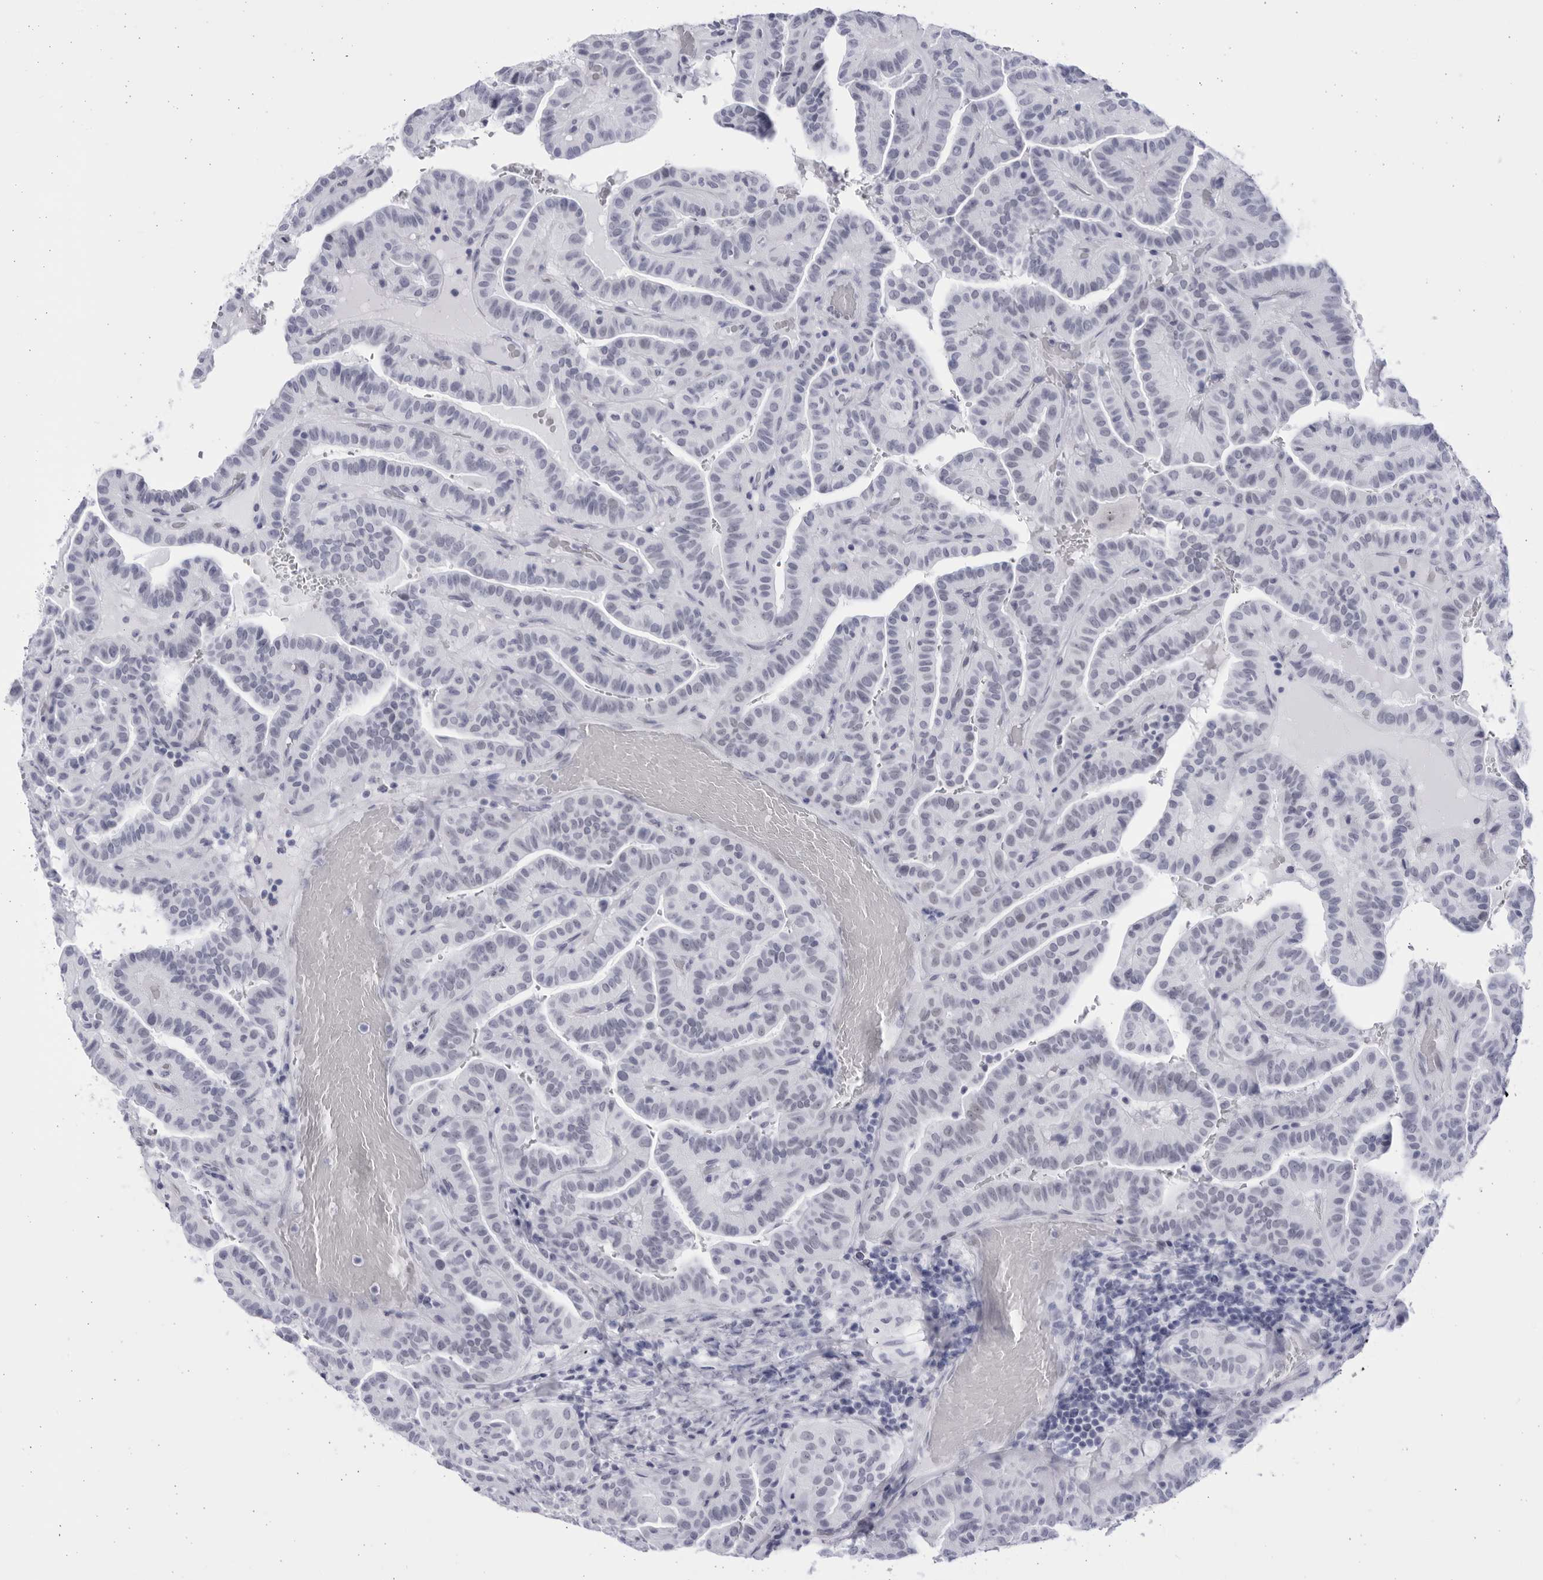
{"staining": {"intensity": "negative", "quantity": "none", "location": "none"}, "tissue": "thyroid cancer", "cell_type": "Tumor cells", "image_type": "cancer", "snomed": [{"axis": "morphology", "description": "Papillary adenocarcinoma, NOS"}, {"axis": "topography", "description": "Thyroid gland"}], "caption": "Photomicrograph shows no protein positivity in tumor cells of thyroid cancer (papillary adenocarcinoma) tissue. (DAB (3,3'-diaminobenzidine) IHC with hematoxylin counter stain).", "gene": "CCDC181", "patient": {"sex": "male", "age": 77}}